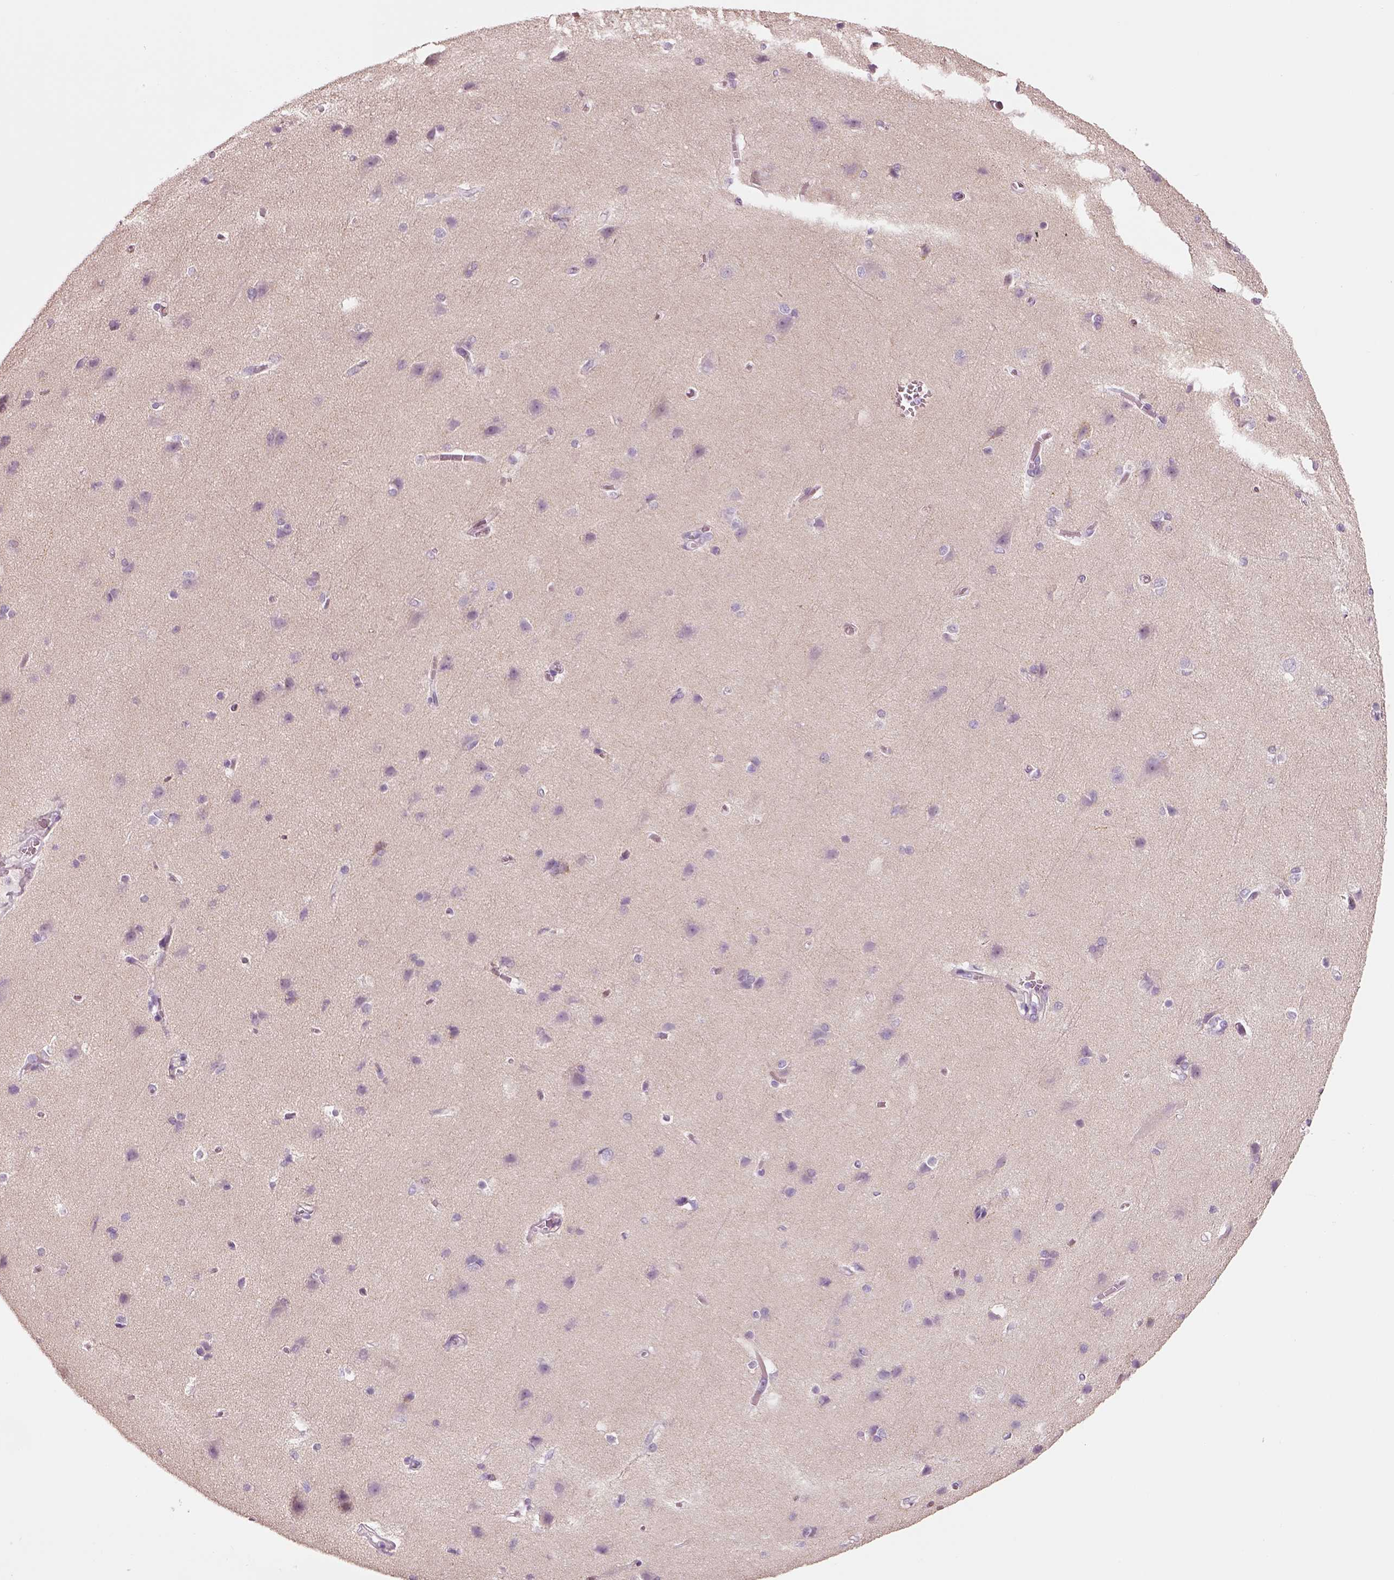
{"staining": {"intensity": "negative", "quantity": "none", "location": "none"}, "tissue": "cerebral cortex", "cell_type": "Endothelial cells", "image_type": "normal", "snomed": [{"axis": "morphology", "description": "Normal tissue, NOS"}, {"axis": "topography", "description": "Cerebral cortex"}], "caption": "Immunohistochemistry histopathology image of normal human cerebral cortex stained for a protein (brown), which shows no positivity in endothelial cells. (DAB (3,3'-diaminobenzidine) immunohistochemistry visualized using brightfield microscopy, high magnification).", "gene": "PNOC", "patient": {"sex": "male", "age": 37}}